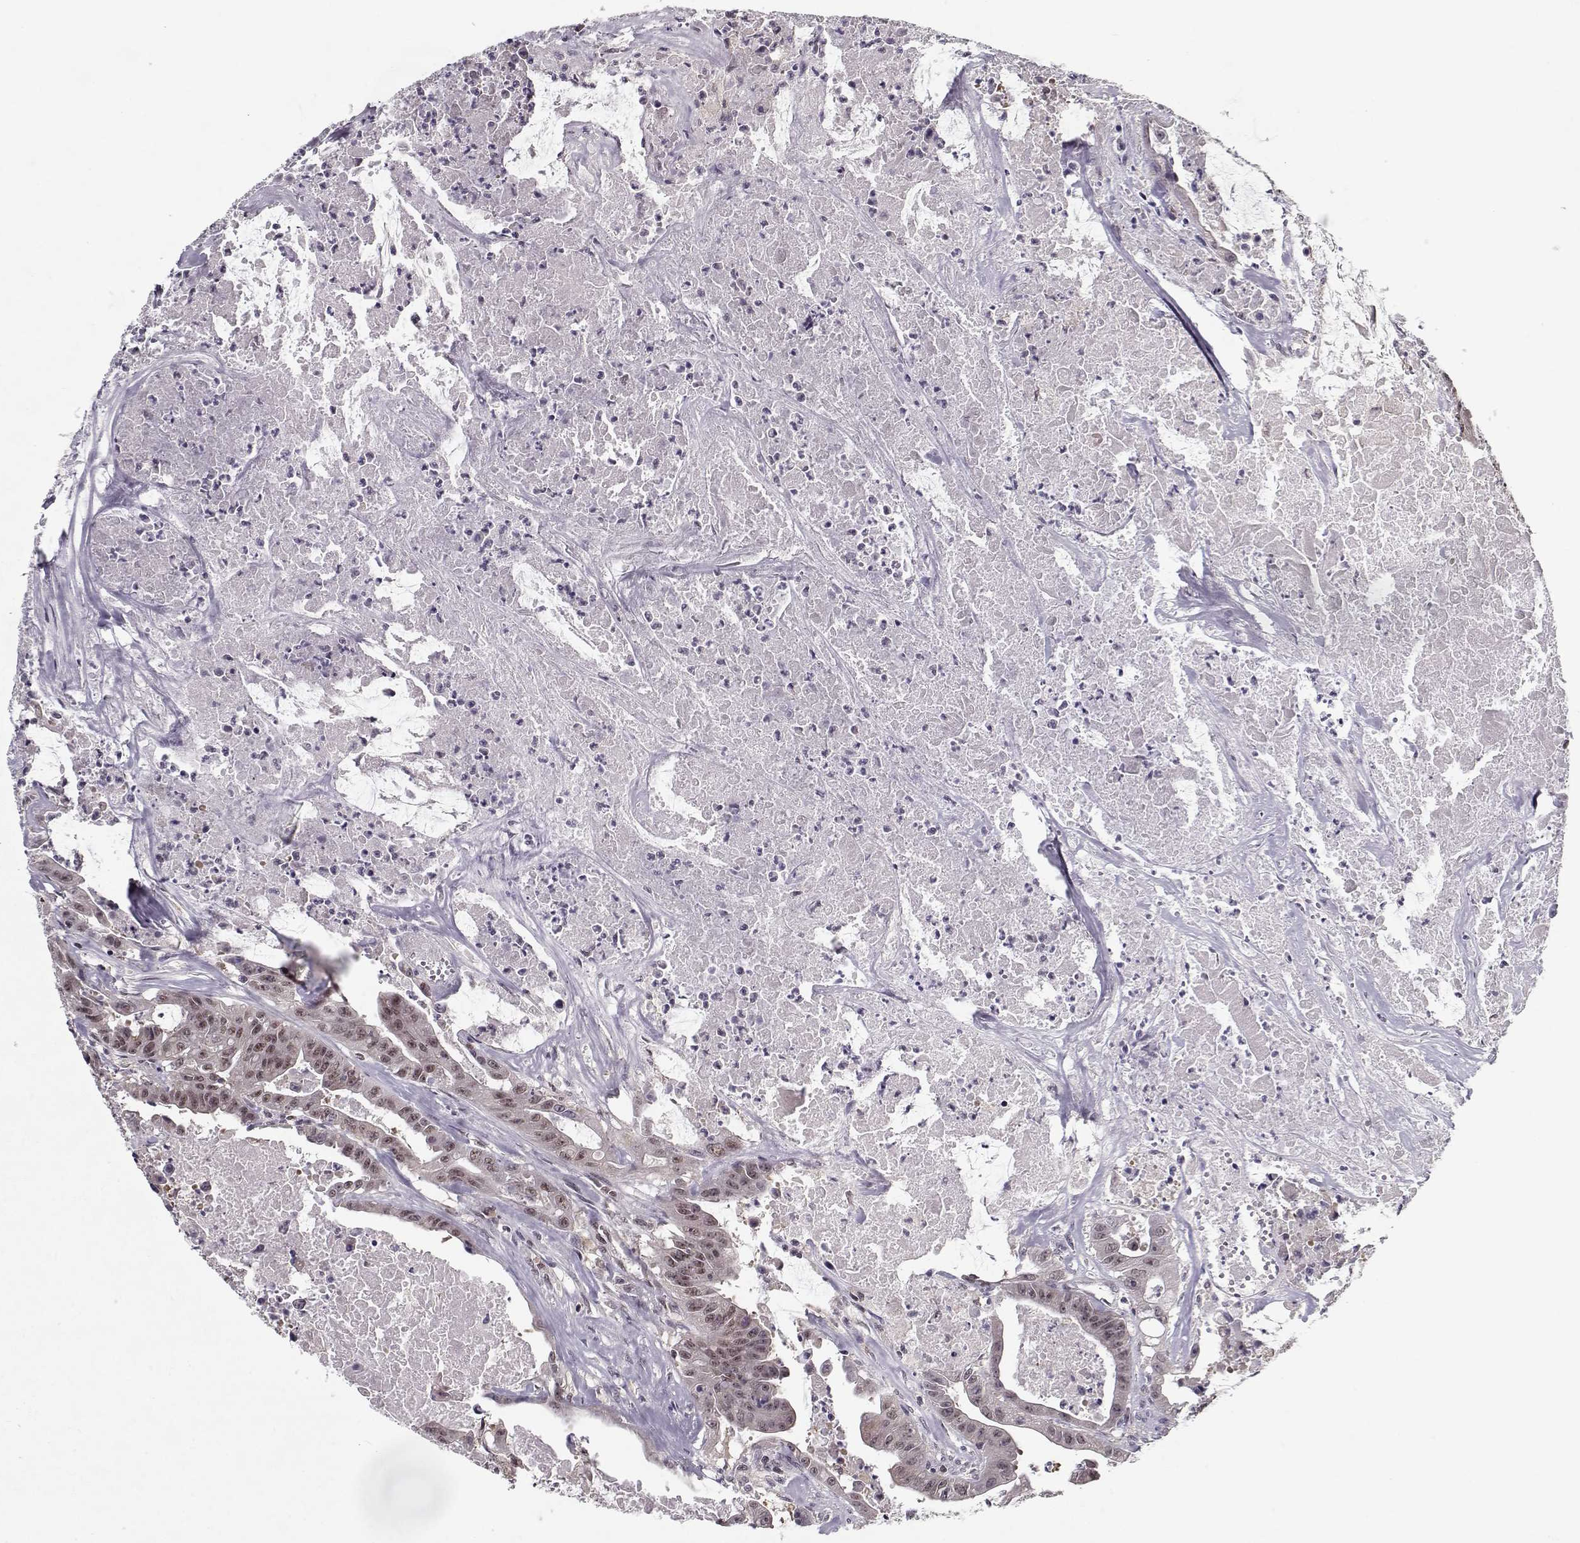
{"staining": {"intensity": "weak", "quantity": "25%-75%", "location": "cytoplasmic/membranous,nuclear"}, "tissue": "colorectal cancer", "cell_type": "Tumor cells", "image_type": "cancer", "snomed": [{"axis": "morphology", "description": "Adenocarcinoma, NOS"}, {"axis": "topography", "description": "Colon"}], "caption": "An immunohistochemistry (IHC) photomicrograph of neoplastic tissue is shown. Protein staining in brown highlights weak cytoplasmic/membranous and nuclear positivity in adenocarcinoma (colorectal) within tumor cells. The protein is shown in brown color, while the nuclei are stained blue.", "gene": "TESPA1", "patient": {"sex": "male", "age": 33}}